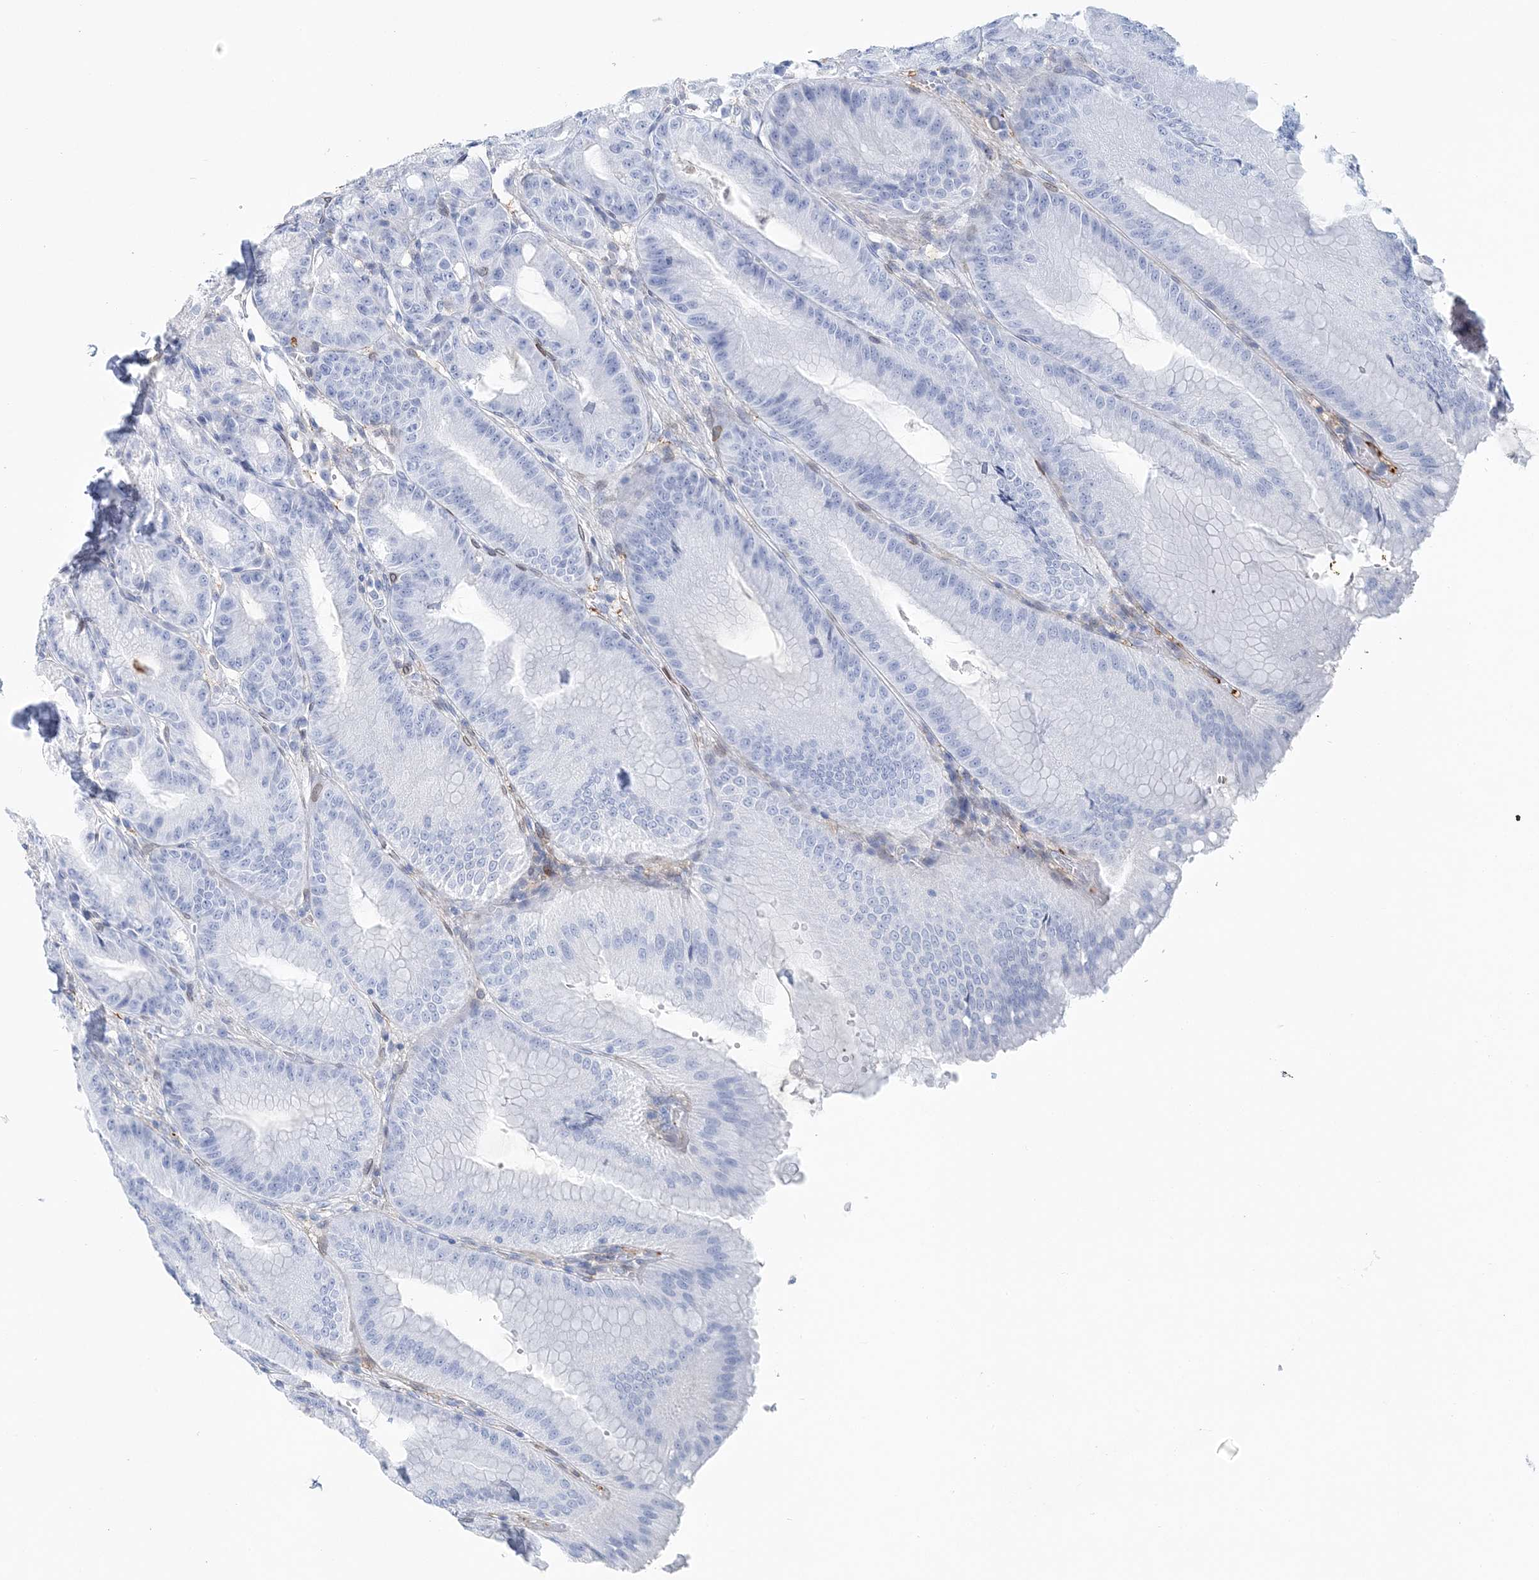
{"staining": {"intensity": "negative", "quantity": "none", "location": "none"}, "tissue": "stomach", "cell_type": "Glandular cells", "image_type": "normal", "snomed": [{"axis": "morphology", "description": "Normal tissue, NOS"}, {"axis": "topography", "description": "Stomach, upper"}, {"axis": "topography", "description": "Stomach, lower"}], "caption": "Immunohistochemistry micrograph of benign stomach stained for a protein (brown), which reveals no staining in glandular cells.", "gene": "NKX6", "patient": {"sex": "male", "age": 71}}